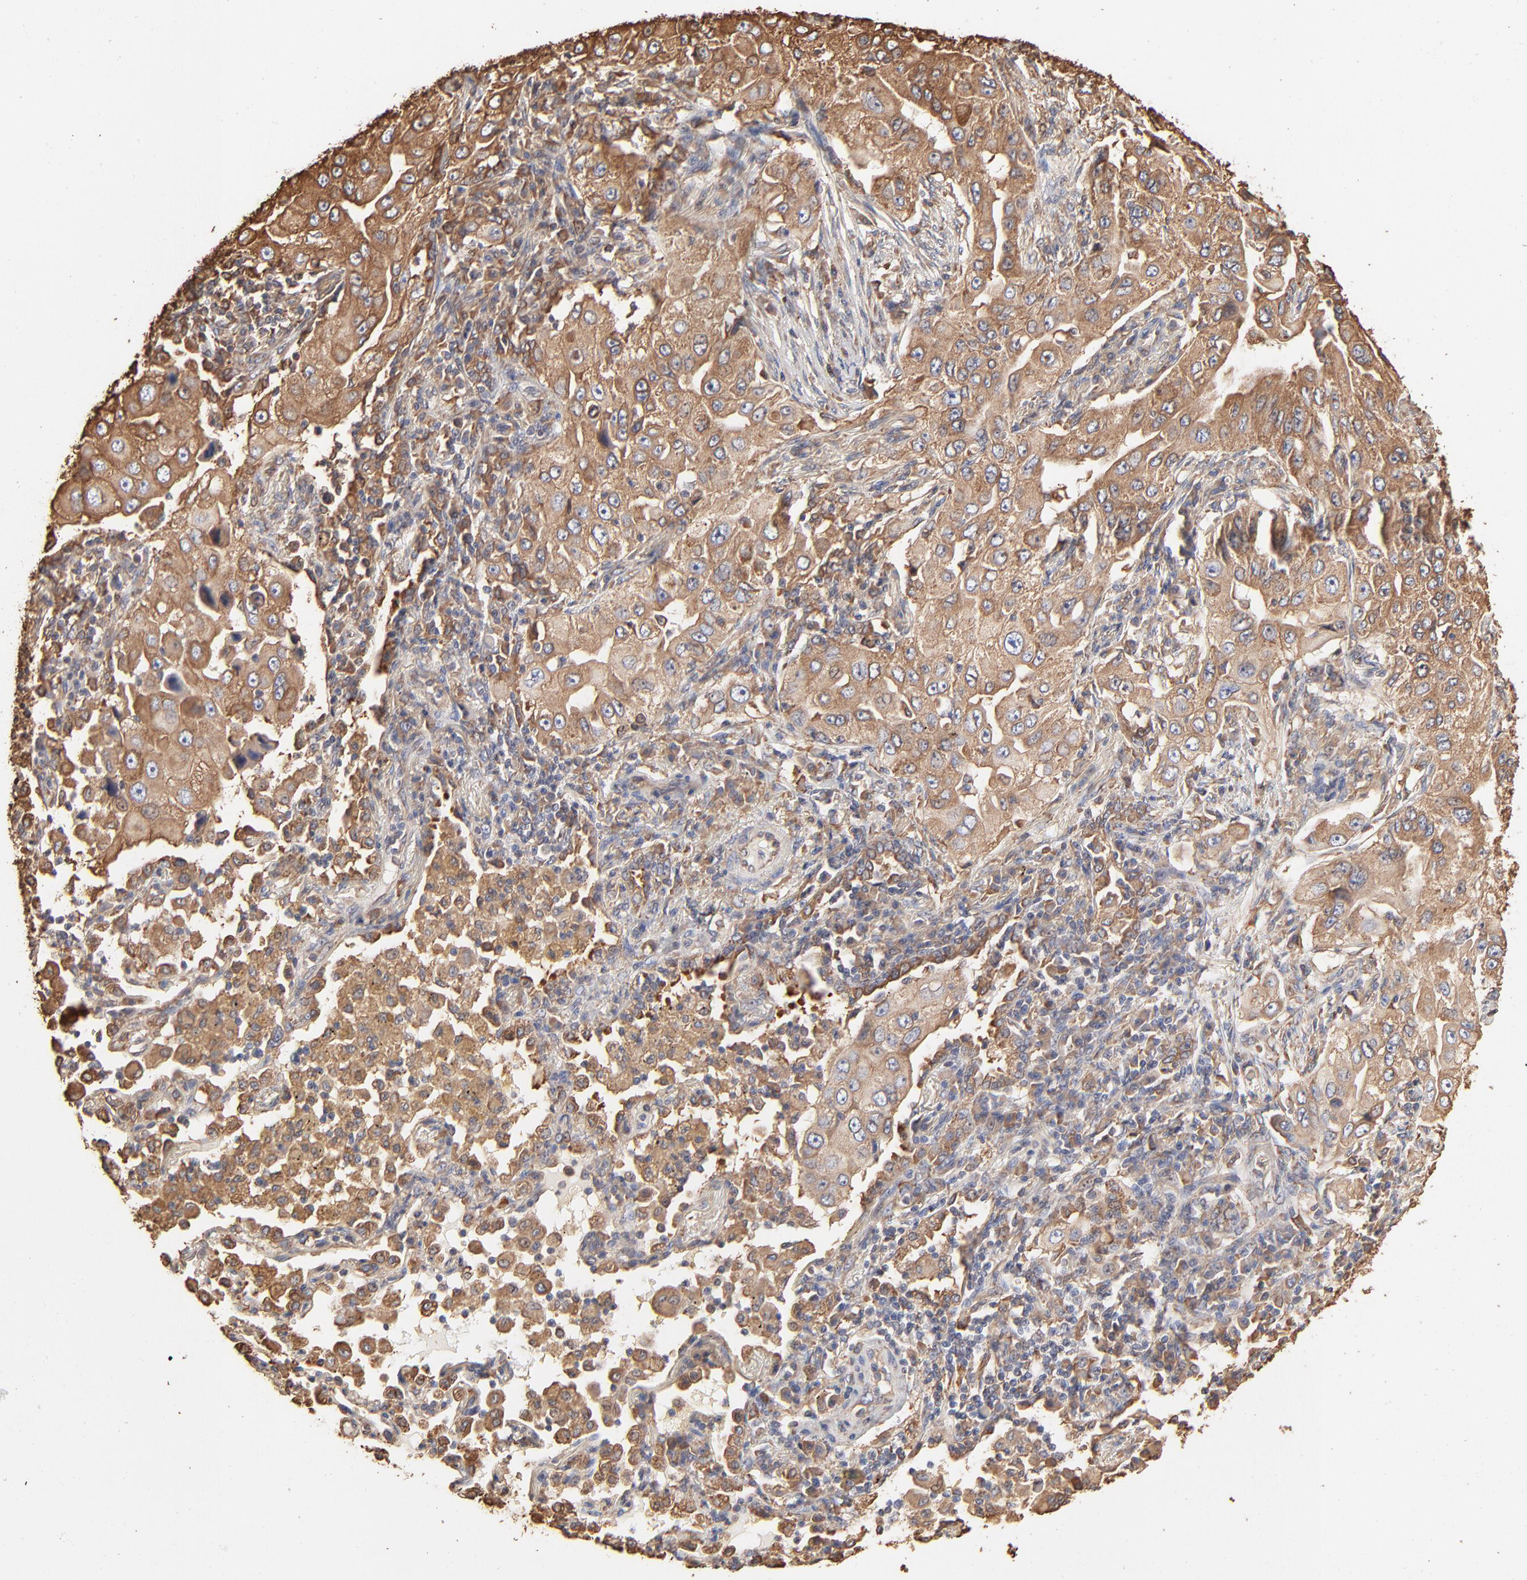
{"staining": {"intensity": "moderate", "quantity": ">75%", "location": "cytoplasmic/membranous"}, "tissue": "lung cancer", "cell_type": "Tumor cells", "image_type": "cancer", "snomed": [{"axis": "morphology", "description": "Adenocarcinoma, NOS"}, {"axis": "topography", "description": "Lung"}], "caption": "About >75% of tumor cells in lung cancer show moderate cytoplasmic/membranous protein staining as visualized by brown immunohistochemical staining.", "gene": "PDIA3", "patient": {"sex": "male", "age": 84}}